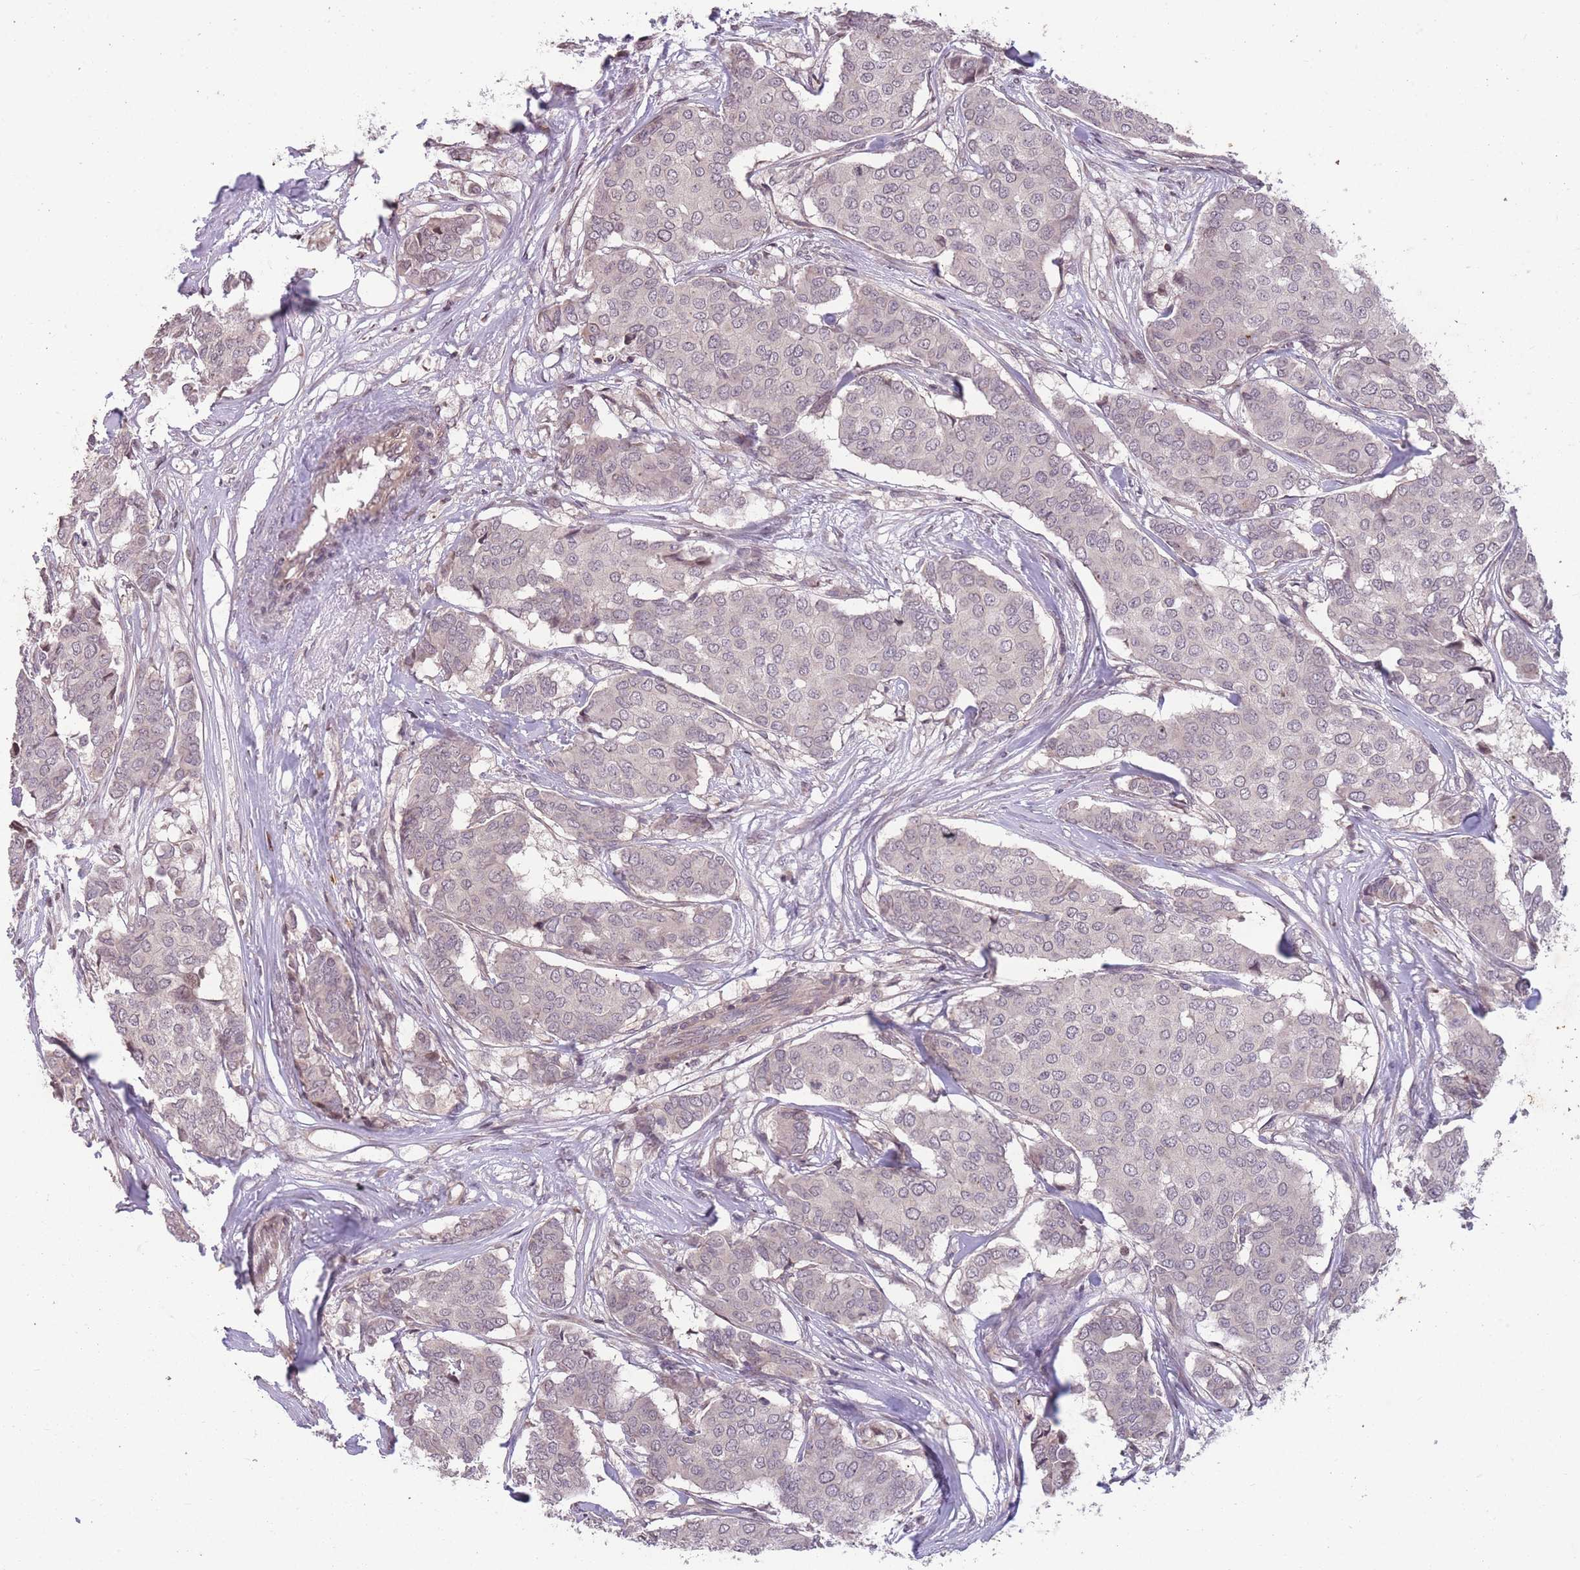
{"staining": {"intensity": "negative", "quantity": "none", "location": "none"}, "tissue": "breast cancer", "cell_type": "Tumor cells", "image_type": "cancer", "snomed": [{"axis": "morphology", "description": "Duct carcinoma"}, {"axis": "topography", "description": "Breast"}], "caption": "Infiltrating ductal carcinoma (breast) was stained to show a protein in brown. There is no significant positivity in tumor cells.", "gene": "GGT5", "patient": {"sex": "female", "age": 75}}